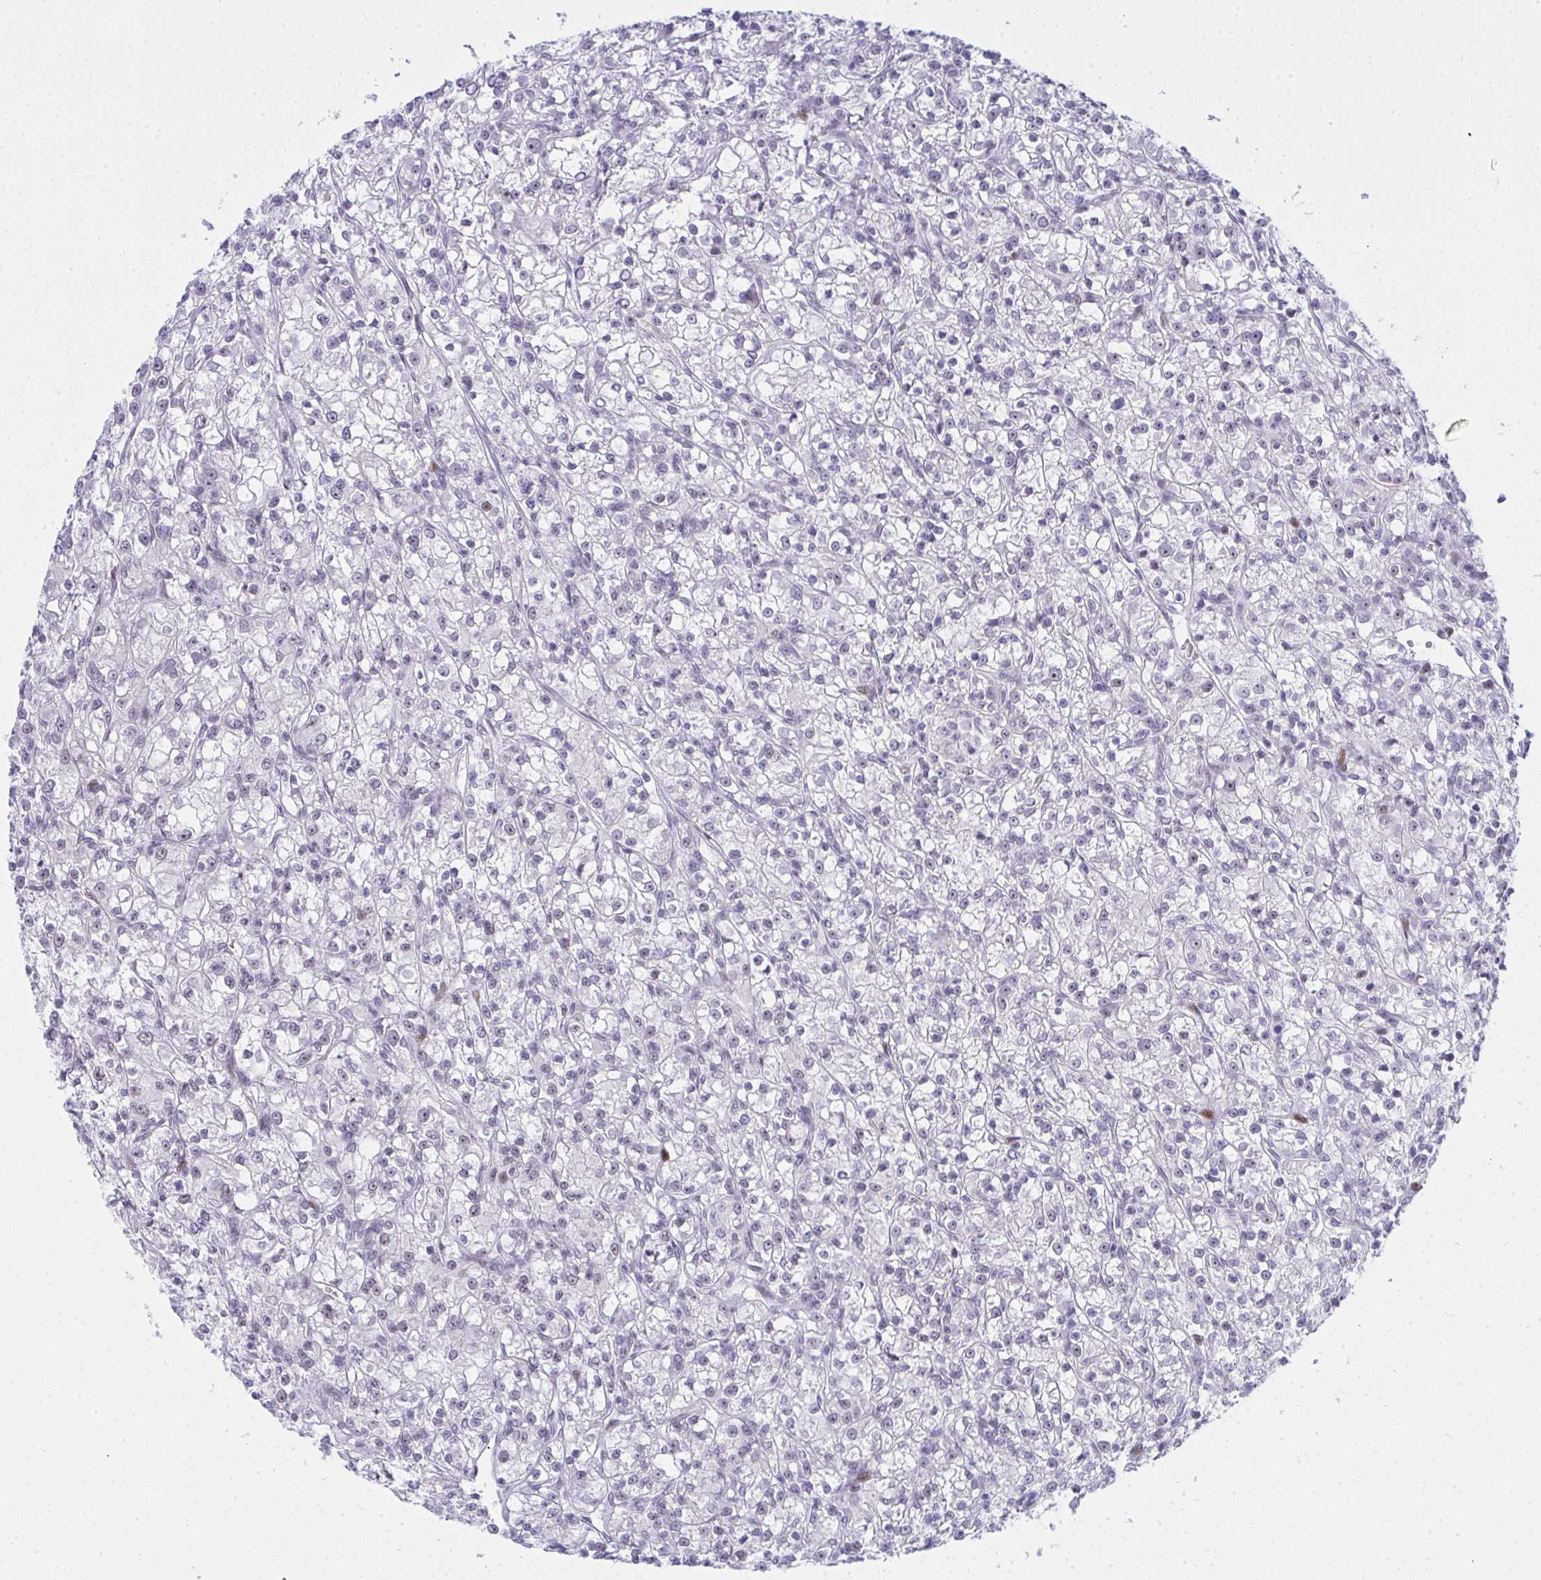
{"staining": {"intensity": "weak", "quantity": "25%-75%", "location": "nuclear"}, "tissue": "renal cancer", "cell_type": "Tumor cells", "image_type": "cancer", "snomed": [{"axis": "morphology", "description": "Adenocarcinoma, NOS"}, {"axis": "topography", "description": "Kidney"}], "caption": "An immunohistochemistry image of neoplastic tissue is shown. Protein staining in brown labels weak nuclear positivity in renal adenocarcinoma within tumor cells.", "gene": "GLDN", "patient": {"sex": "female", "age": 59}}